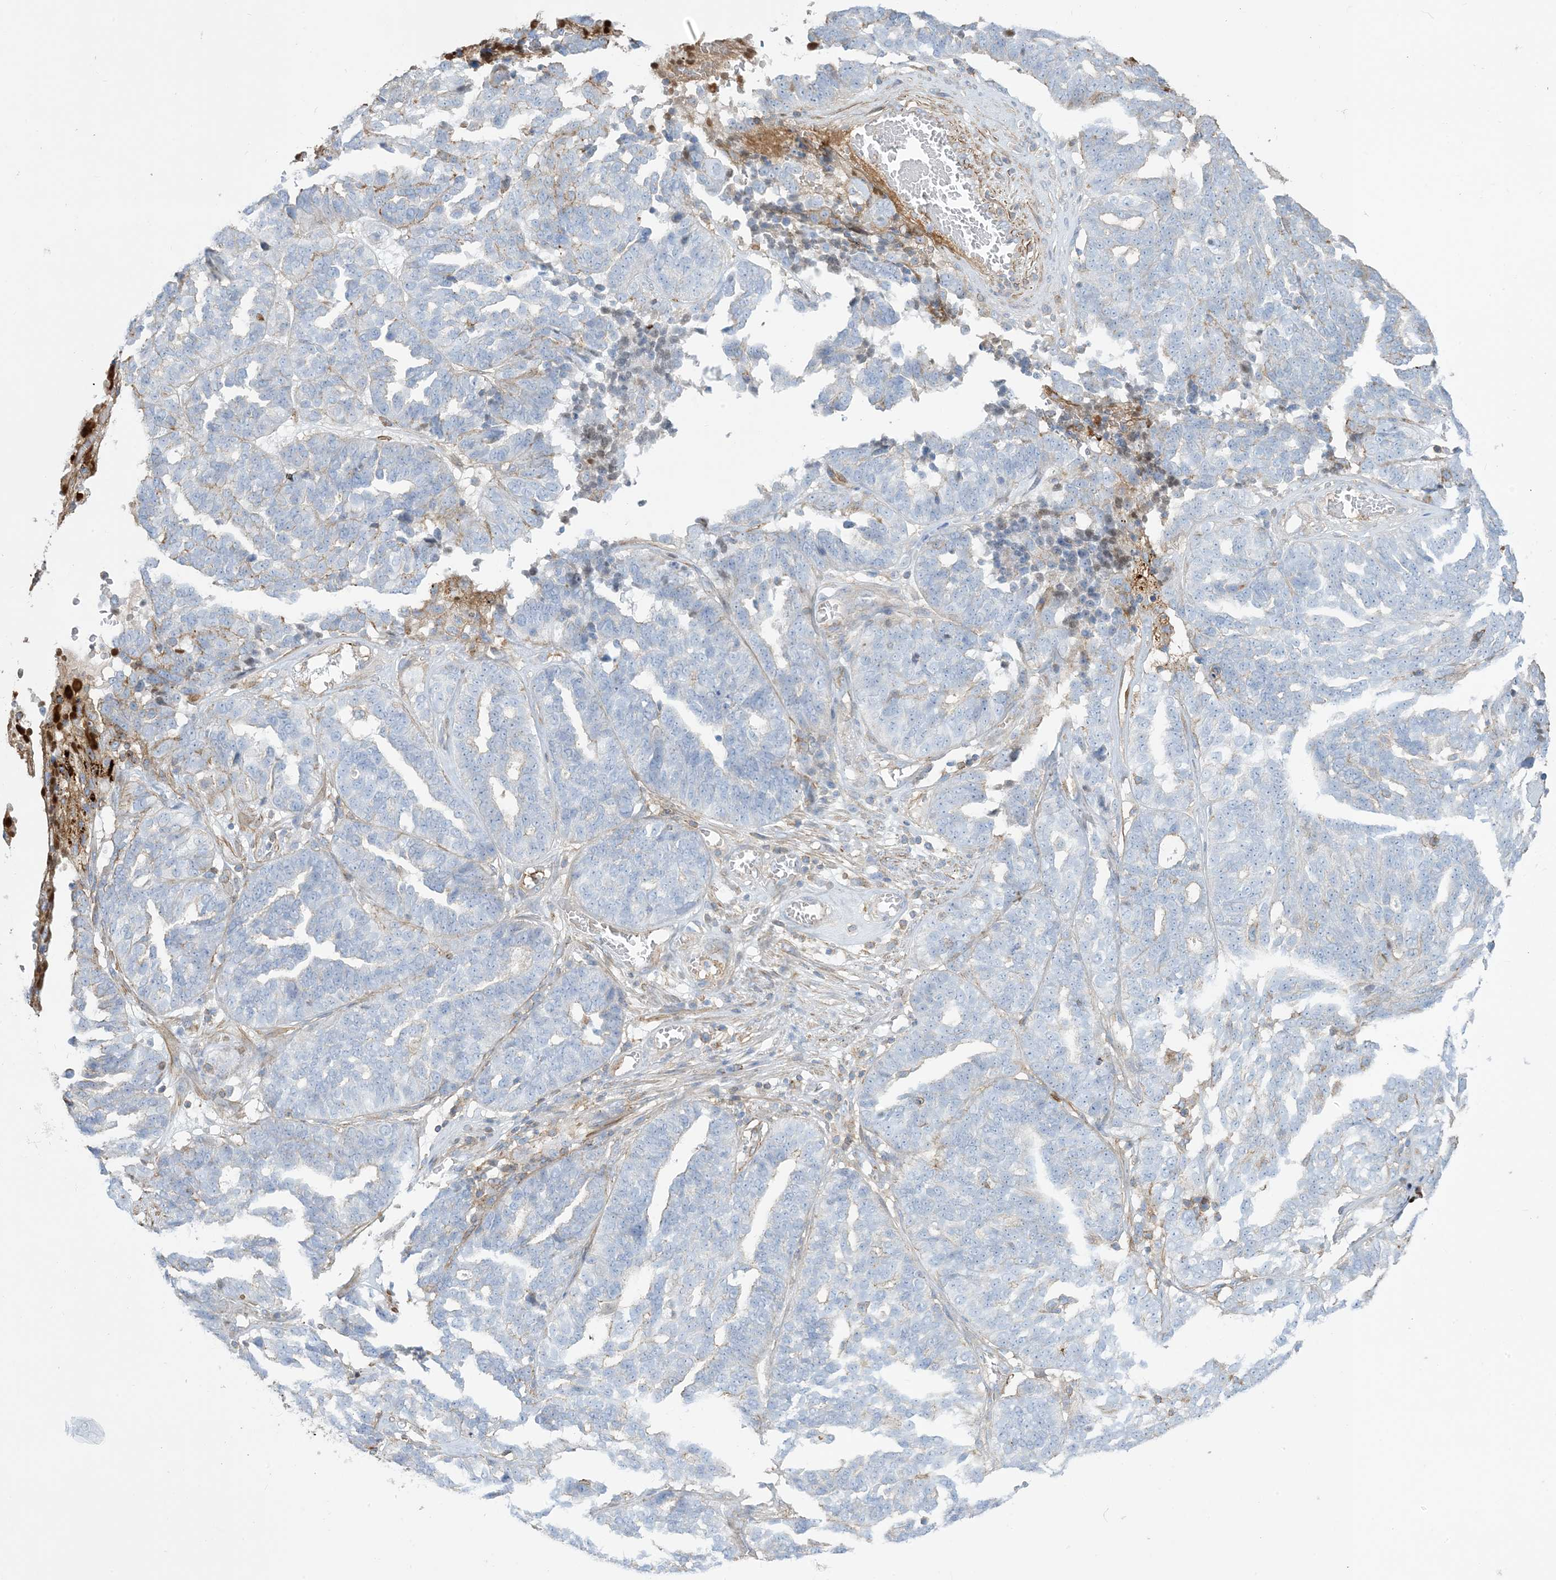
{"staining": {"intensity": "negative", "quantity": "none", "location": "none"}, "tissue": "ovarian cancer", "cell_type": "Tumor cells", "image_type": "cancer", "snomed": [{"axis": "morphology", "description": "Cystadenocarcinoma, serous, NOS"}, {"axis": "topography", "description": "Ovary"}], "caption": "Ovarian cancer was stained to show a protein in brown. There is no significant positivity in tumor cells. Brightfield microscopy of immunohistochemistry stained with DAB (brown) and hematoxylin (blue), captured at high magnification.", "gene": "GTF3C2", "patient": {"sex": "female", "age": 59}}